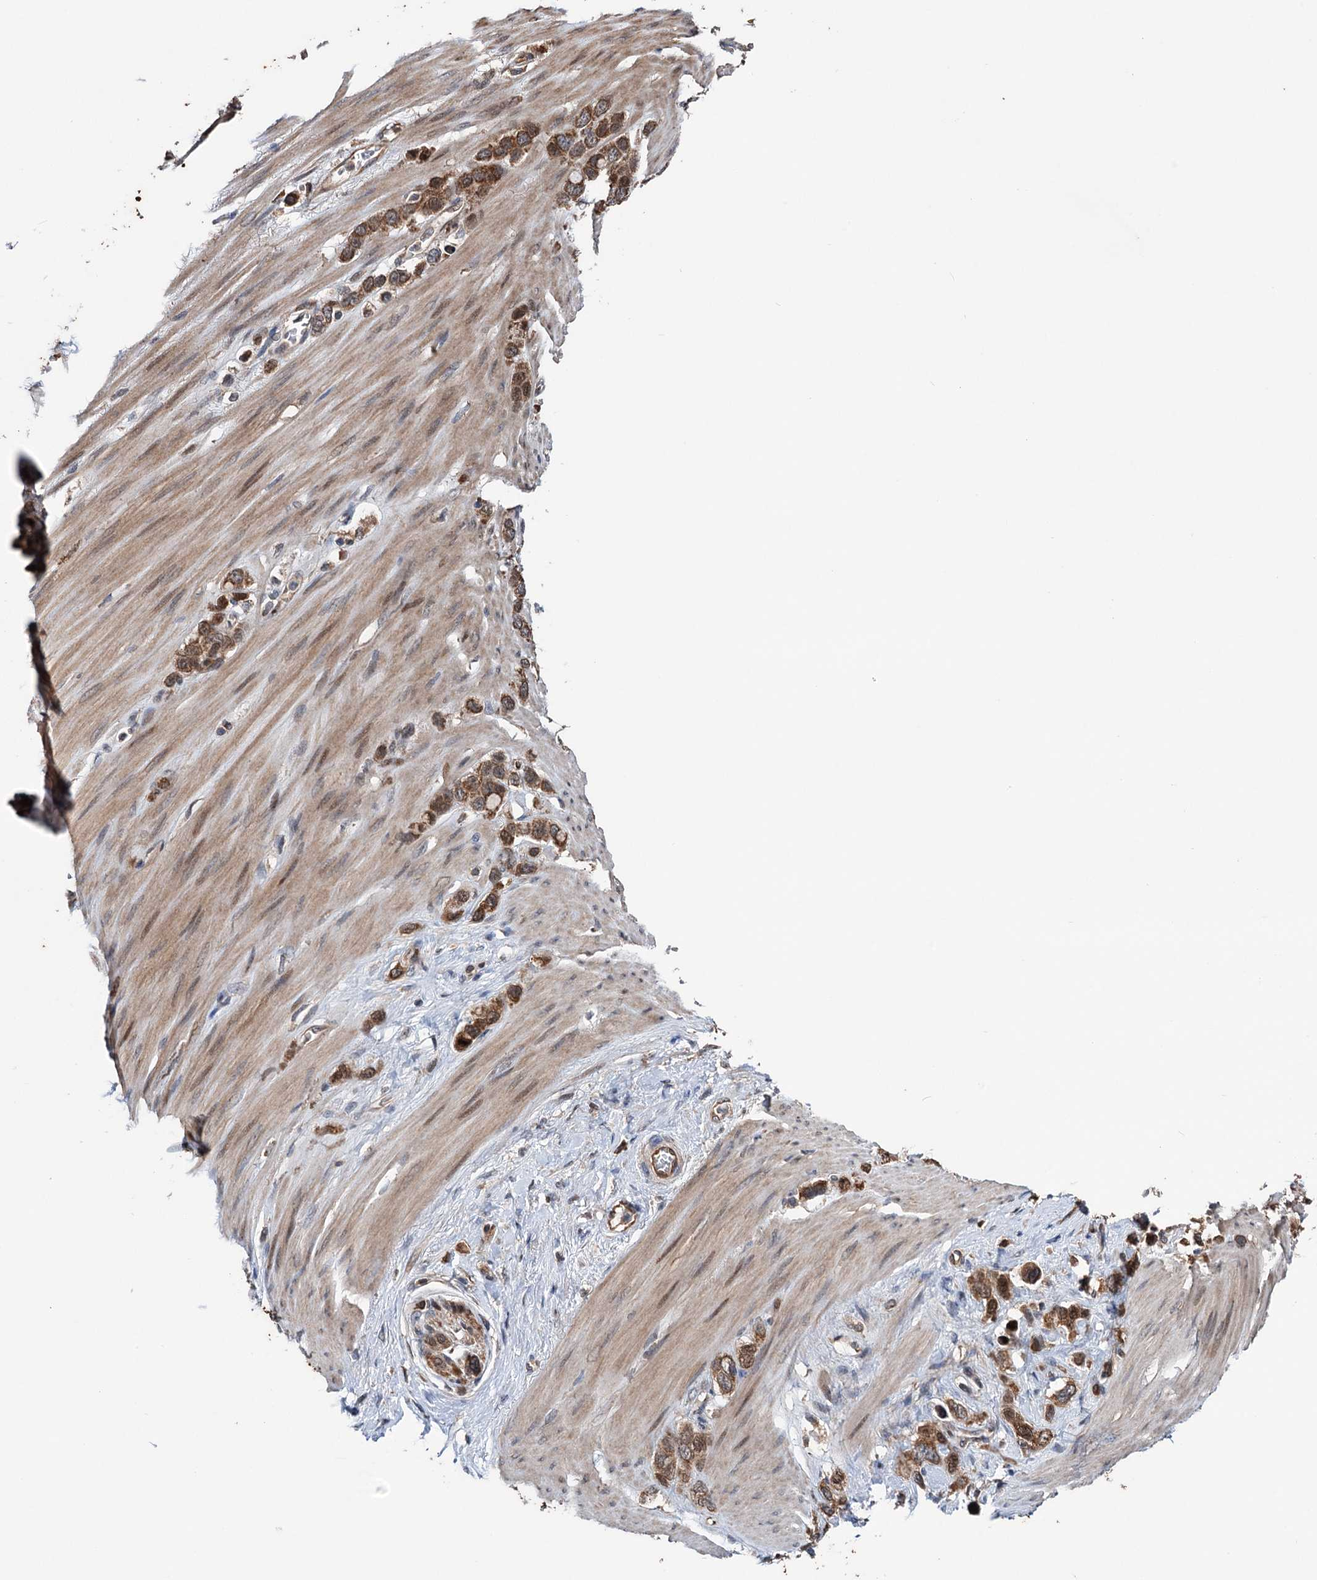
{"staining": {"intensity": "moderate", "quantity": ">75%", "location": "cytoplasmic/membranous"}, "tissue": "stomach cancer", "cell_type": "Tumor cells", "image_type": "cancer", "snomed": [{"axis": "morphology", "description": "Adenocarcinoma, NOS"}, {"axis": "morphology", "description": "Adenocarcinoma, High grade"}, {"axis": "topography", "description": "Stomach, upper"}, {"axis": "topography", "description": "Stomach, lower"}], "caption": "Moderate cytoplasmic/membranous protein staining is identified in approximately >75% of tumor cells in stomach cancer.", "gene": "NCAPD2", "patient": {"sex": "female", "age": 65}}